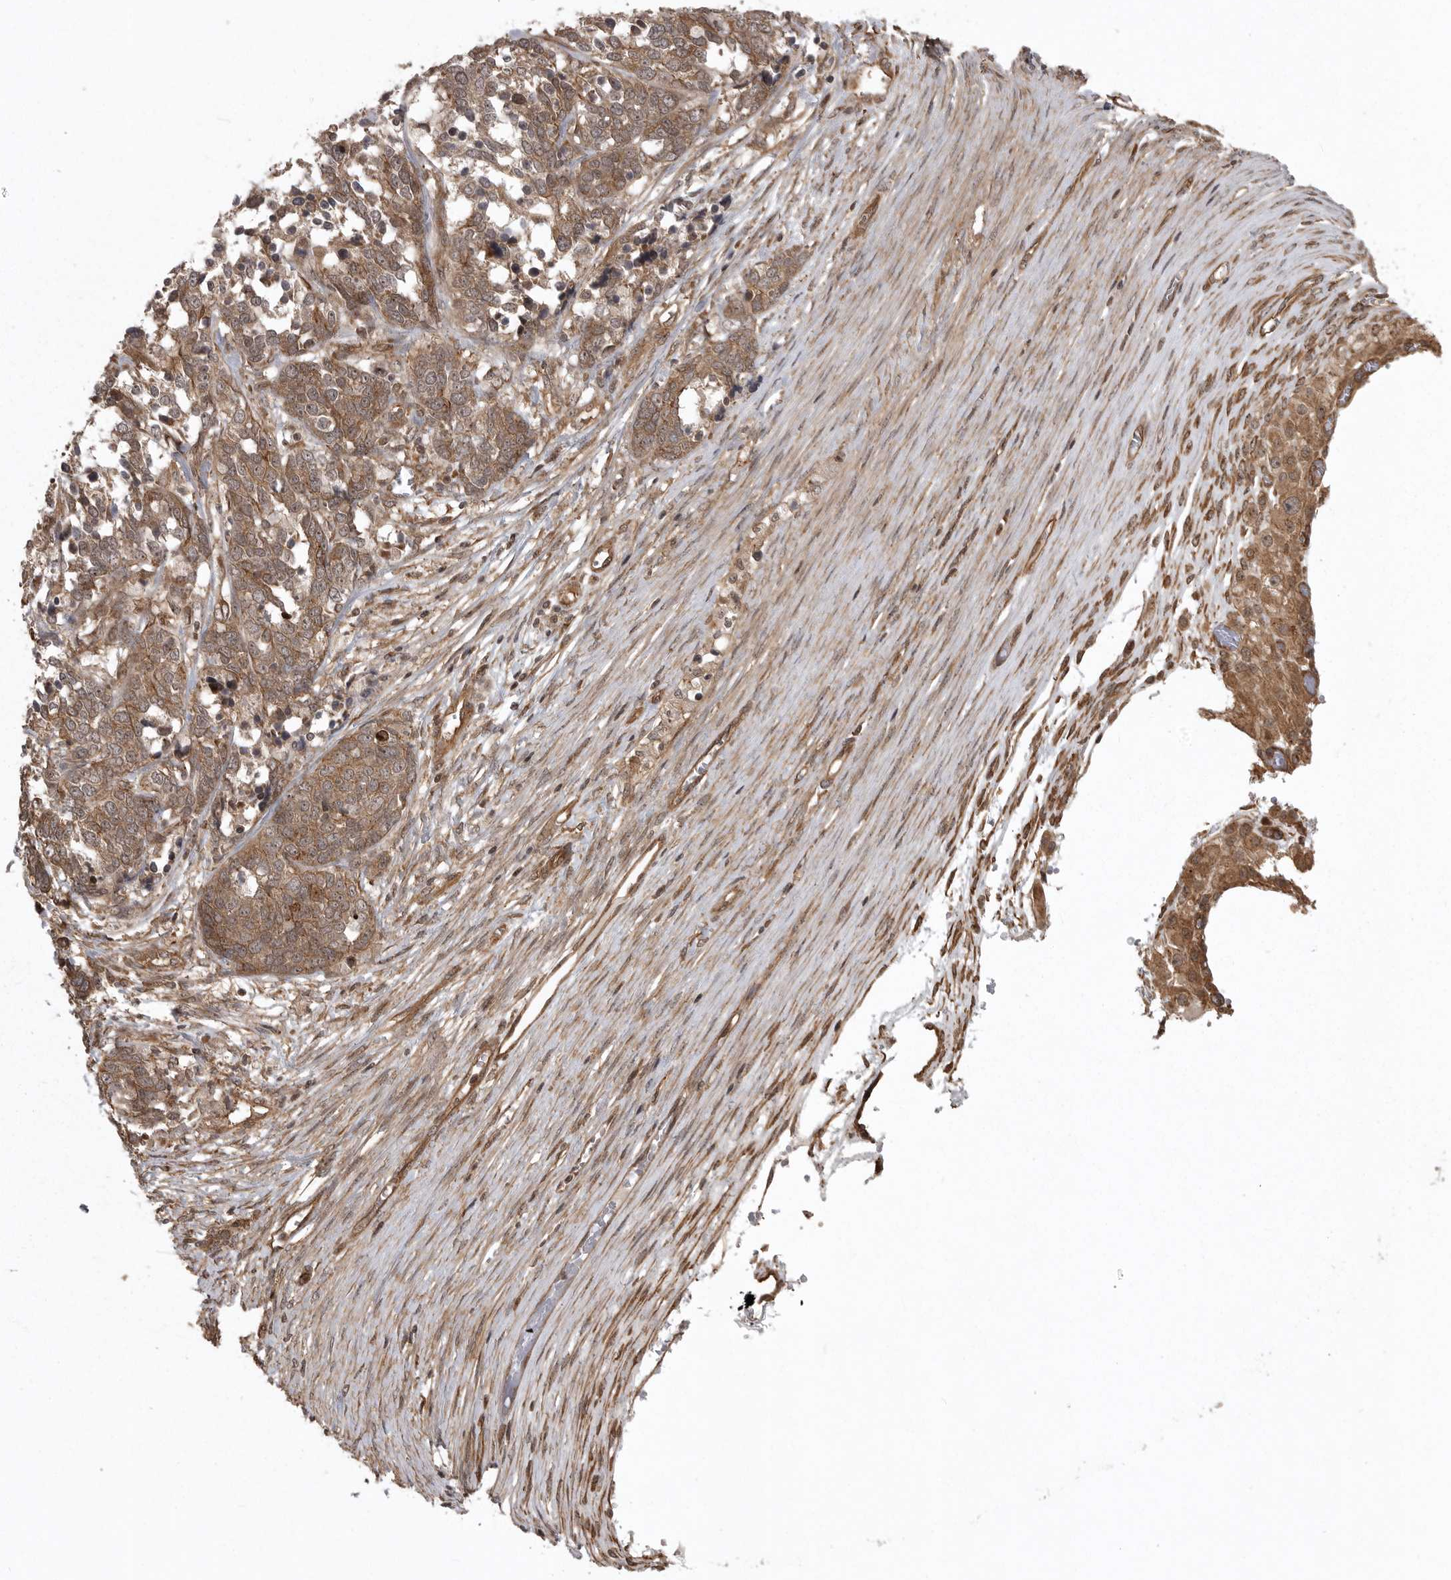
{"staining": {"intensity": "moderate", "quantity": ">75%", "location": "cytoplasmic/membranous"}, "tissue": "ovarian cancer", "cell_type": "Tumor cells", "image_type": "cancer", "snomed": [{"axis": "morphology", "description": "Cystadenocarcinoma, serous, NOS"}, {"axis": "topography", "description": "Ovary"}], "caption": "Ovarian serous cystadenocarcinoma was stained to show a protein in brown. There is medium levels of moderate cytoplasmic/membranous expression in about >75% of tumor cells. (DAB = brown stain, brightfield microscopy at high magnification).", "gene": "DNAJC8", "patient": {"sex": "female", "age": 44}}